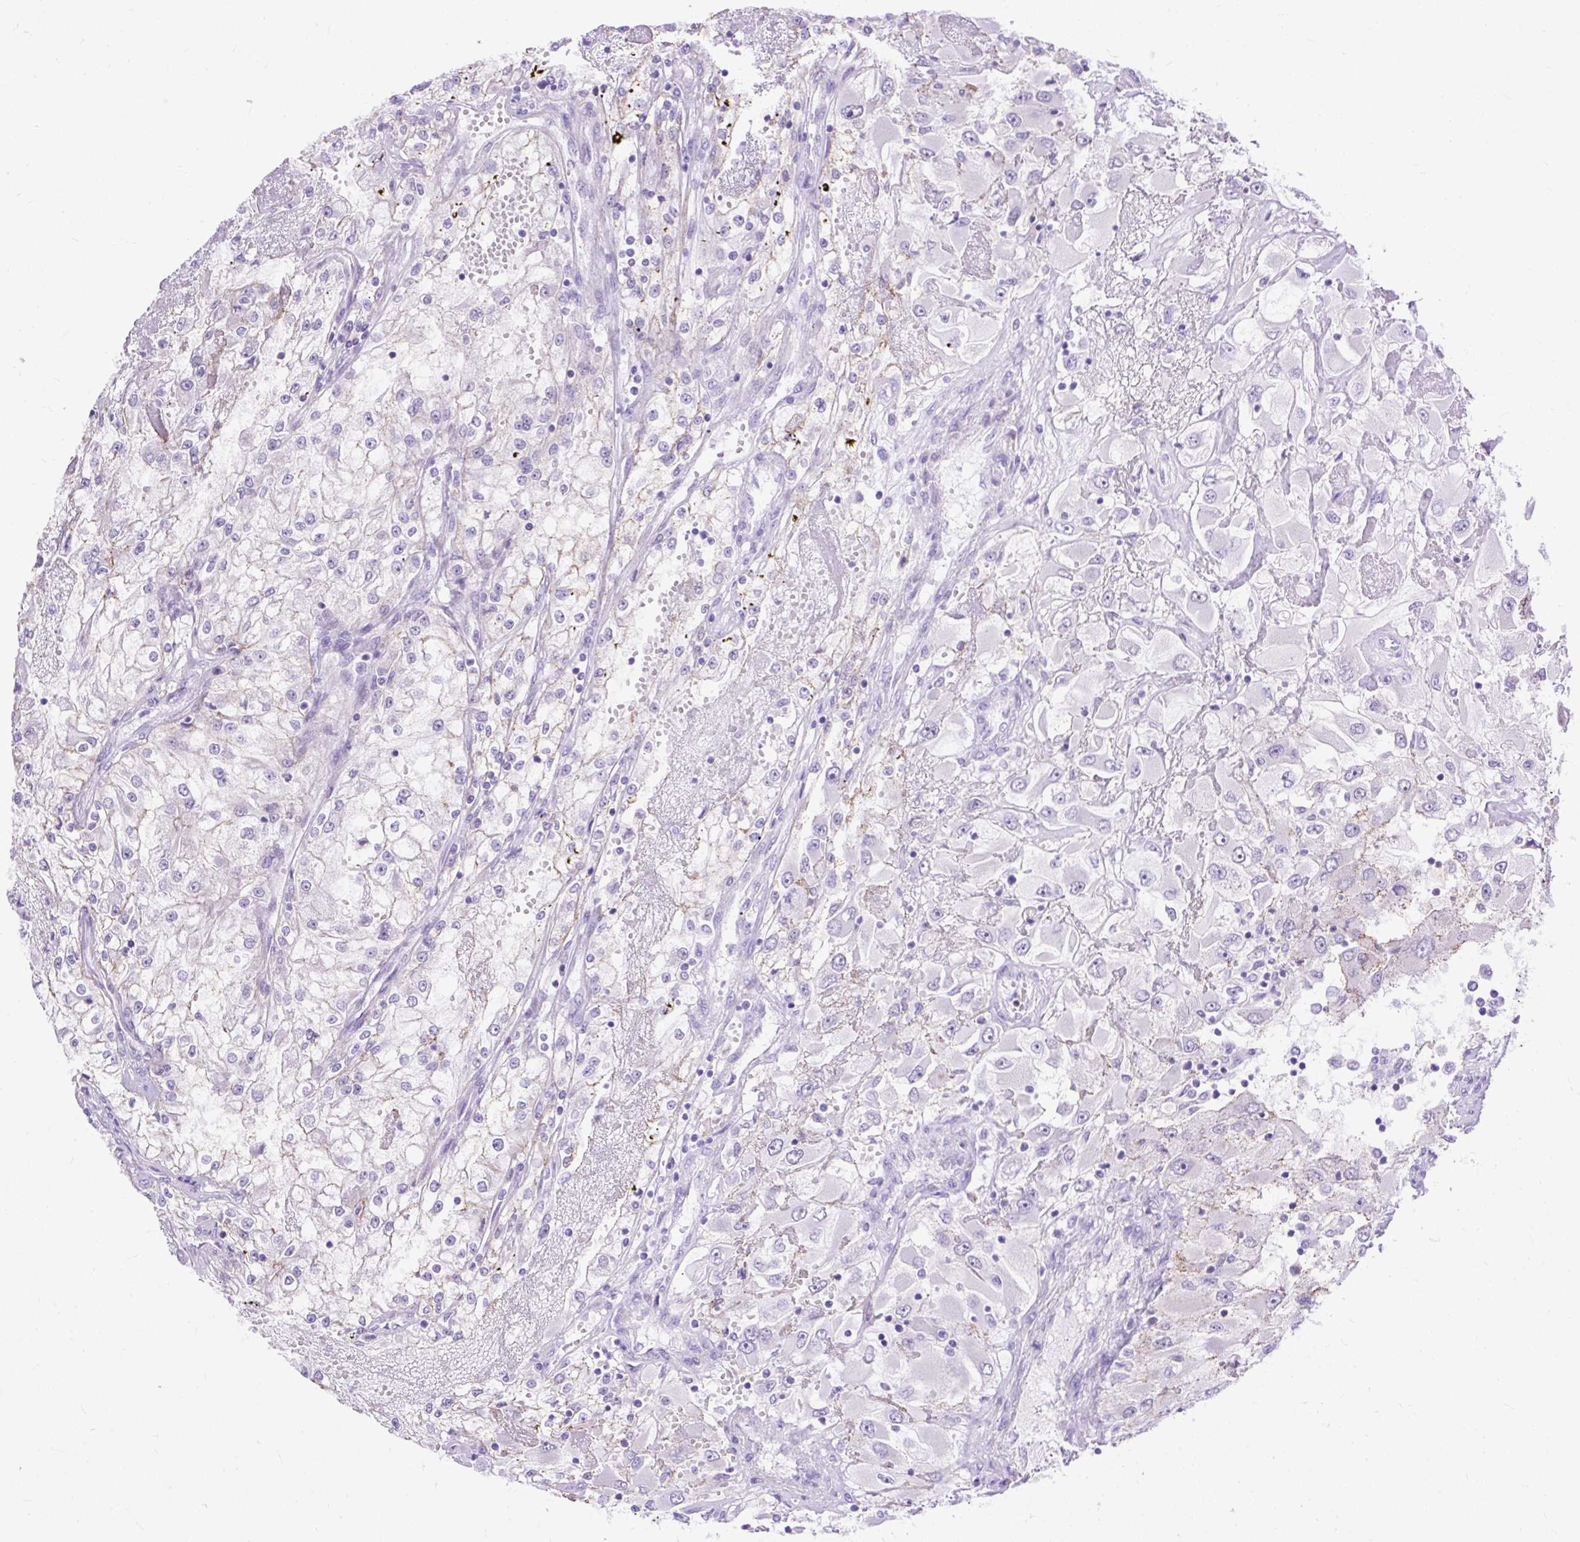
{"staining": {"intensity": "negative", "quantity": "none", "location": "none"}, "tissue": "renal cancer", "cell_type": "Tumor cells", "image_type": "cancer", "snomed": [{"axis": "morphology", "description": "Adenocarcinoma, NOS"}, {"axis": "topography", "description": "Kidney"}], "caption": "A high-resolution image shows IHC staining of renal cancer (adenocarcinoma), which shows no significant expression in tumor cells. (DAB (3,3'-diaminobenzidine) immunohistochemistry (IHC), high magnification).", "gene": "ZNF256", "patient": {"sex": "female", "age": 52}}